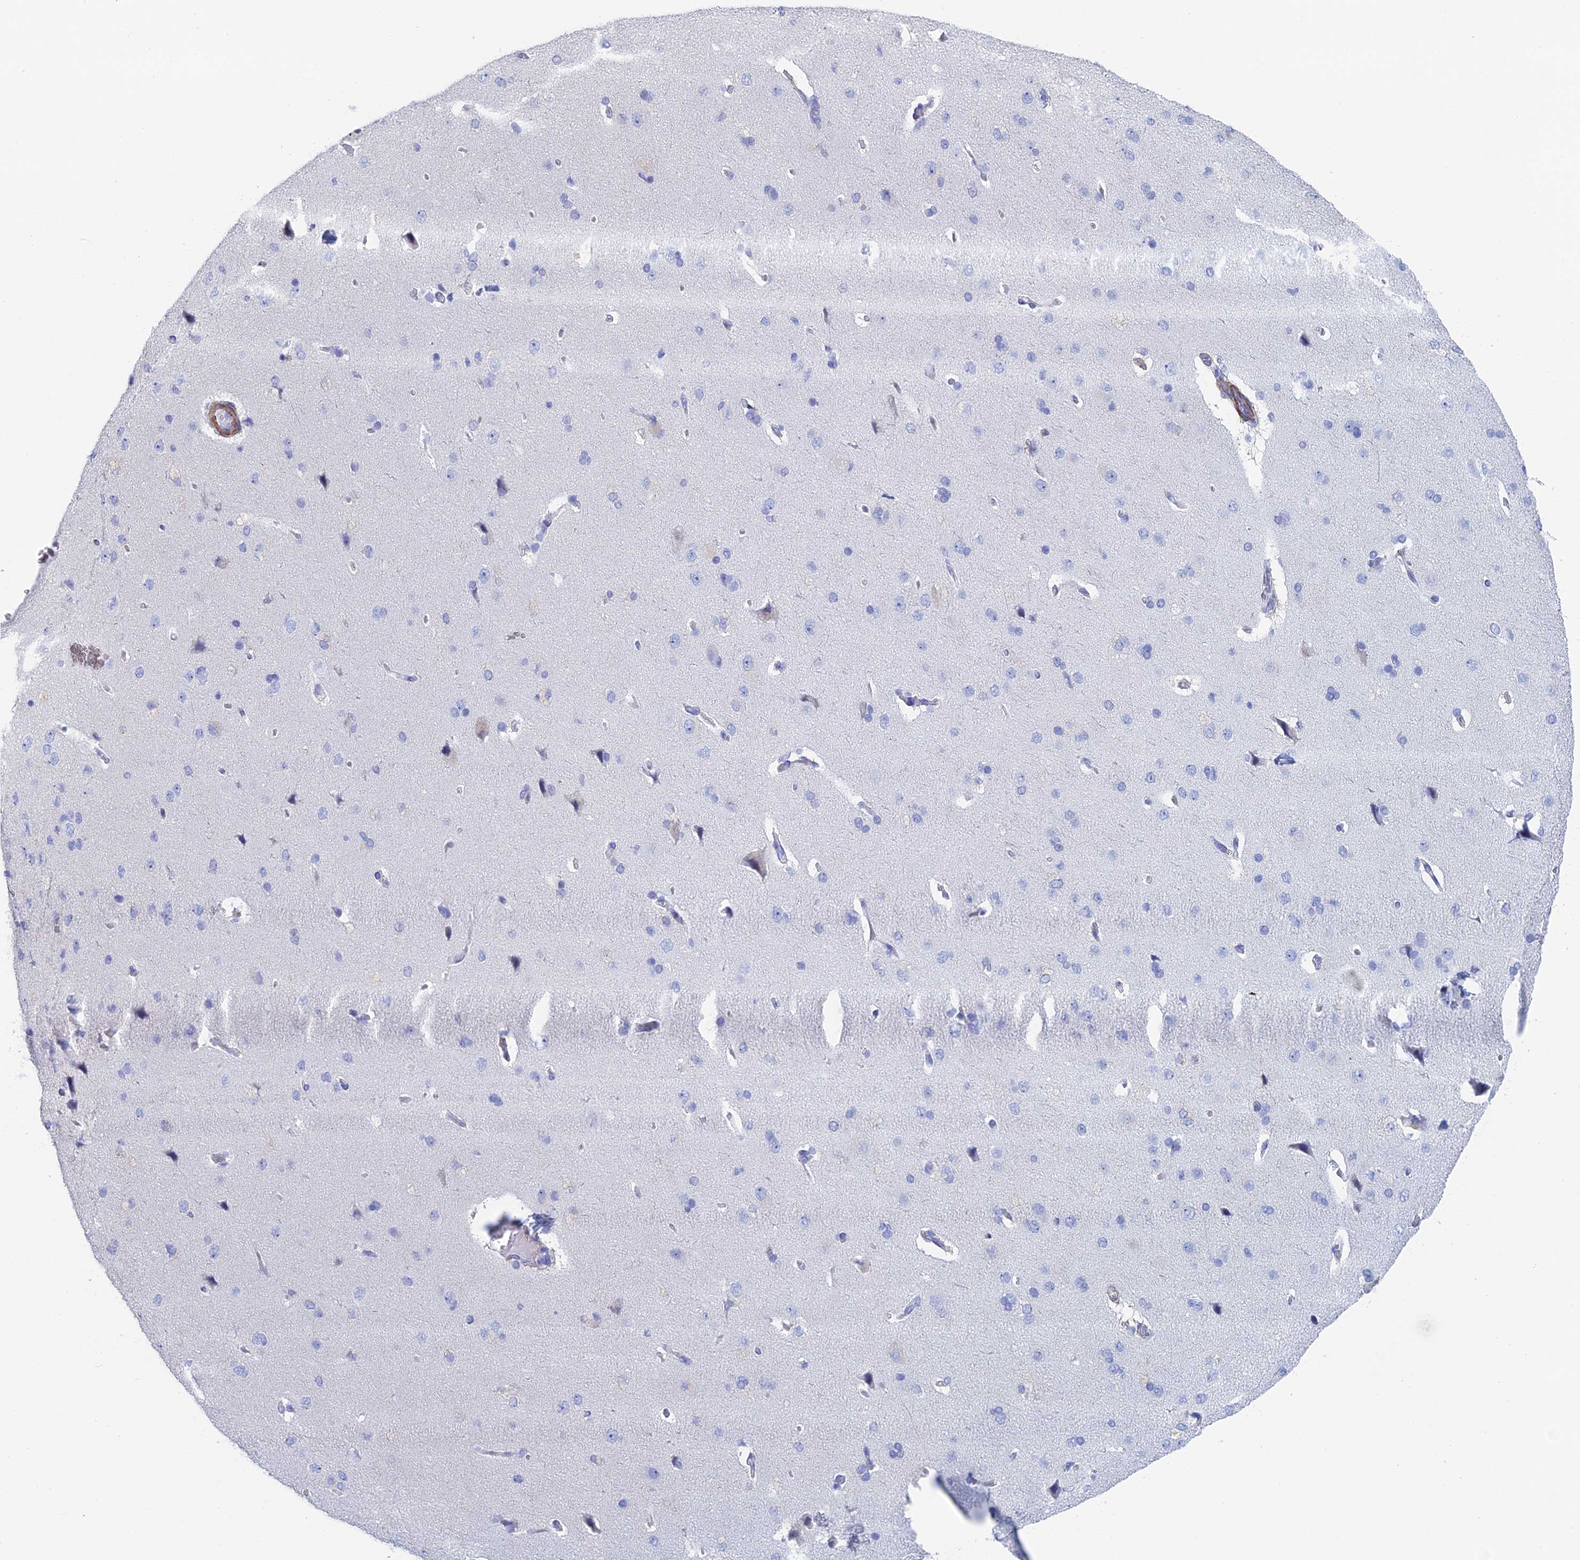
{"staining": {"intensity": "moderate", "quantity": "<25%", "location": "cytoplasmic/membranous"}, "tissue": "cerebral cortex", "cell_type": "Endothelial cells", "image_type": "normal", "snomed": [{"axis": "morphology", "description": "Normal tissue, NOS"}, {"axis": "topography", "description": "Cerebral cortex"}], "caption": "Endothelial cells display low levels of moderate cytoplasmic/membranous staining in about <25% of cells in benign cerebral cortex. Nuclei are stained in blue.", "gene": "KCNK18", "patient": {"sex": "male", "age": 62}}